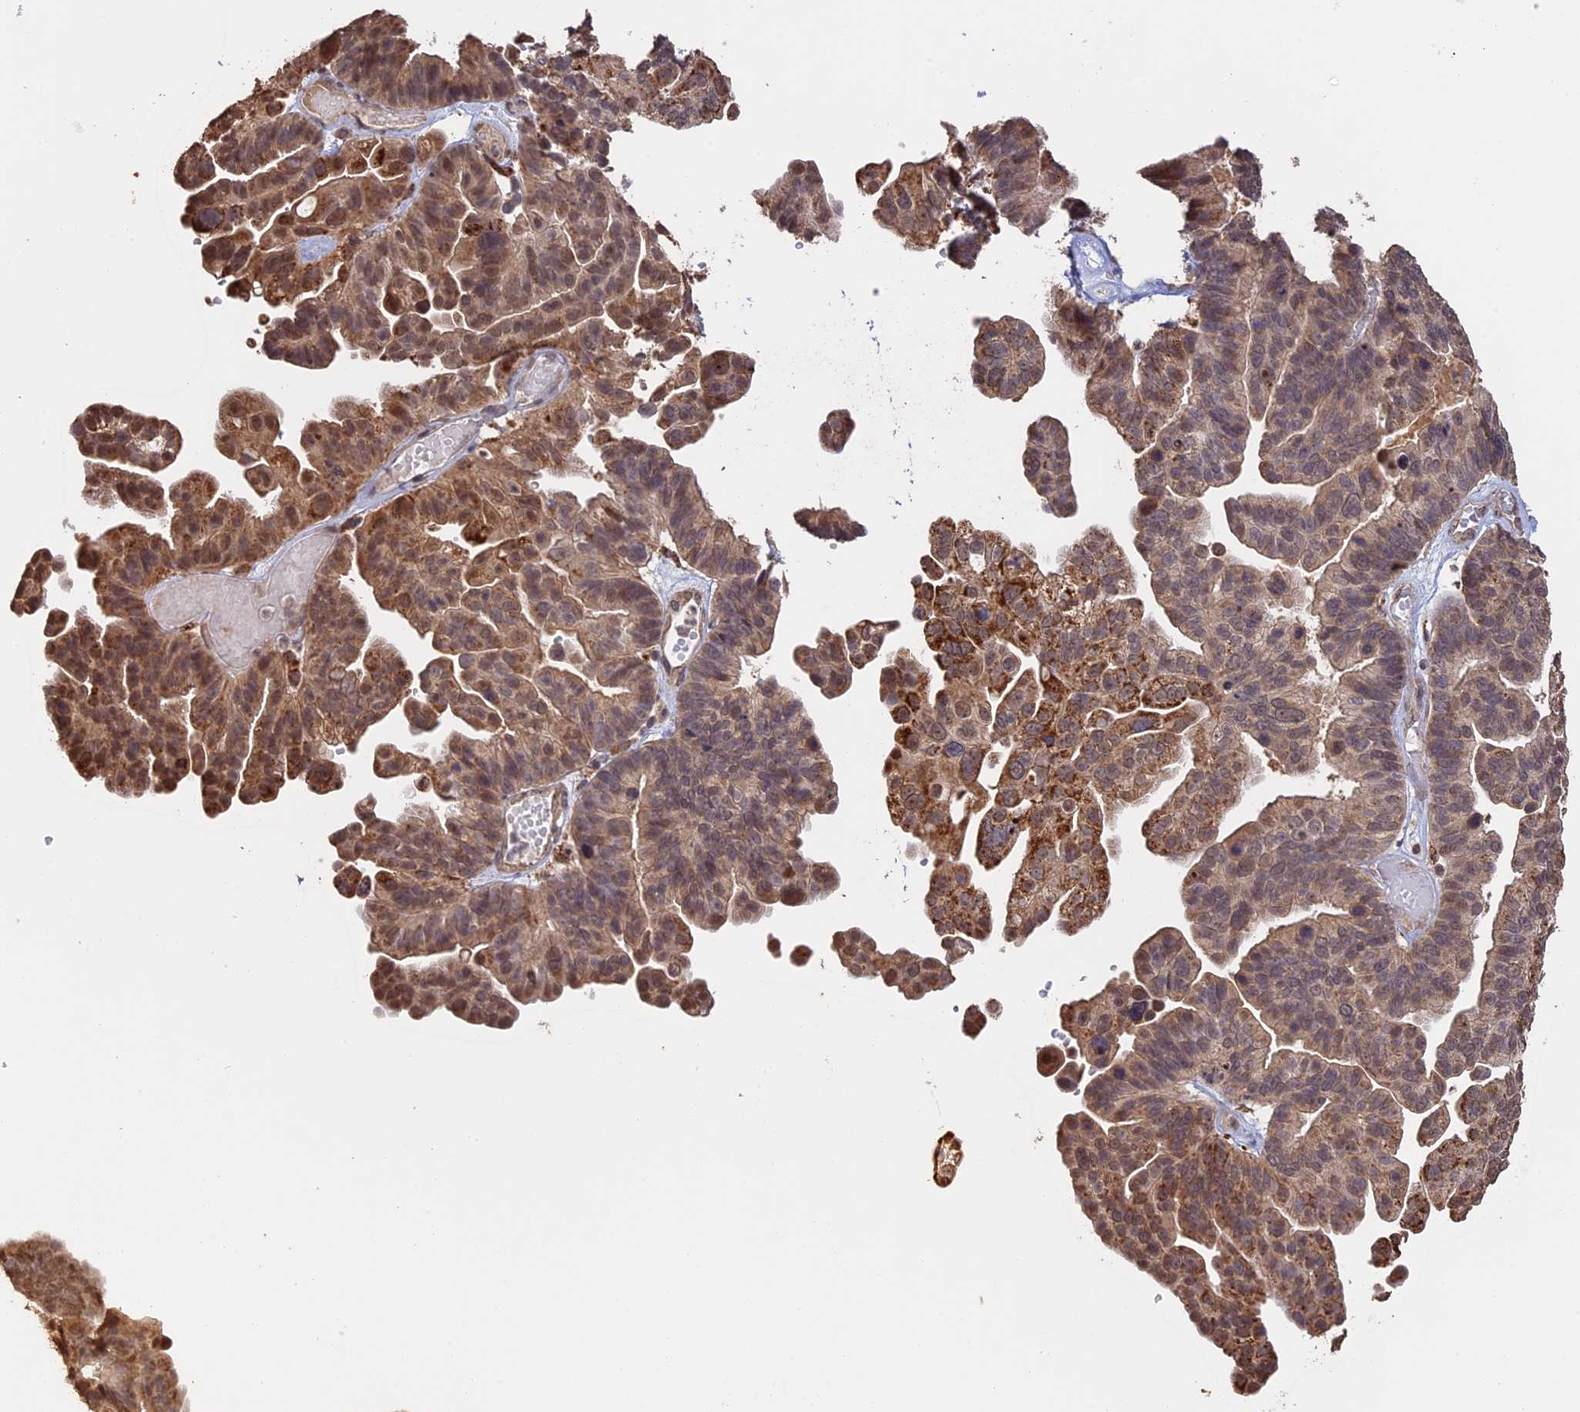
{"staining": {"intensity": "moderate", "quantity": ">75%", "location": "cytoplasmic/membranous,nuclear"}, "tissue": "ovarian cancer", "cell_type": "Tumor cells", "image_type": "cancer", "snomed": [{"axis": "morphology", "description": "Cystadenocarcinoma, serous, NOS"}, {"axis": "topography", "description": "Ovary"}], "caption": "Tumor cells exhibit medium levels of moderate cytoplasmic/membranous and nuclear positivity in about >75% of cells in human ovarian cancer (serous cystadenocarcinoma).", "gene": "FAM210B", "patient": {"sex": "female", "age": 56}}